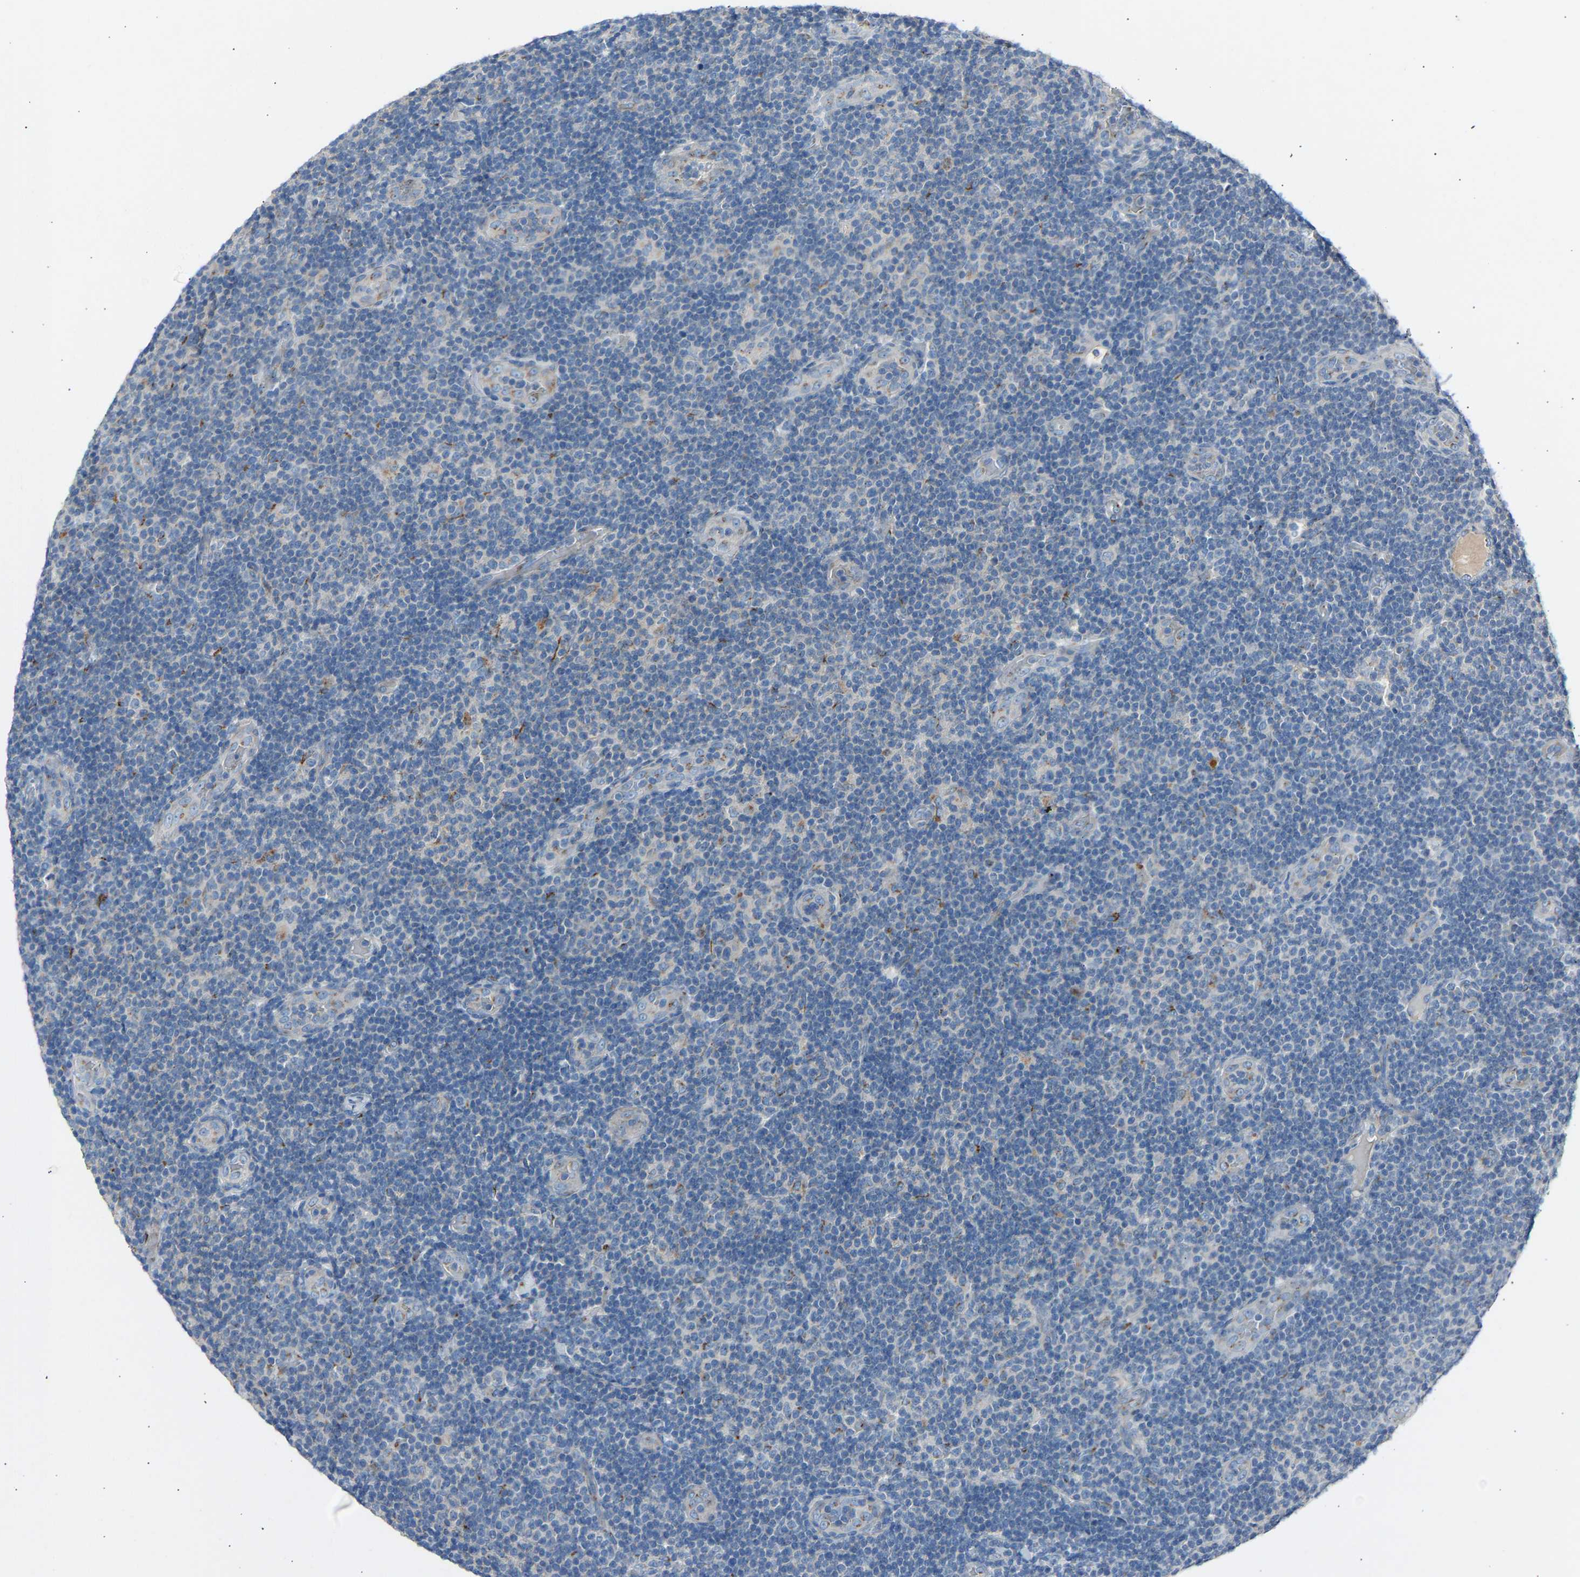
{"staining": {"intensity": "negative", "quantity": "none", "location": "none"}, "tissue": "lymphoma", "cell_type": "Tumor cells", "image_type": "cancer", "snomed": [{"axis": "morphology", "description": "Malignant lymphoma, non-Hodgkin's type, Low grade"}, {"axis": "topography", "description": "Lymph node"}], "caption": "Tumor cells are negative for brown protein staining in low-grade malignant lymphoma, non-Hodgkin's type.", "gene": "CYREN", "patient": {"sex": "male", "age": 83}}